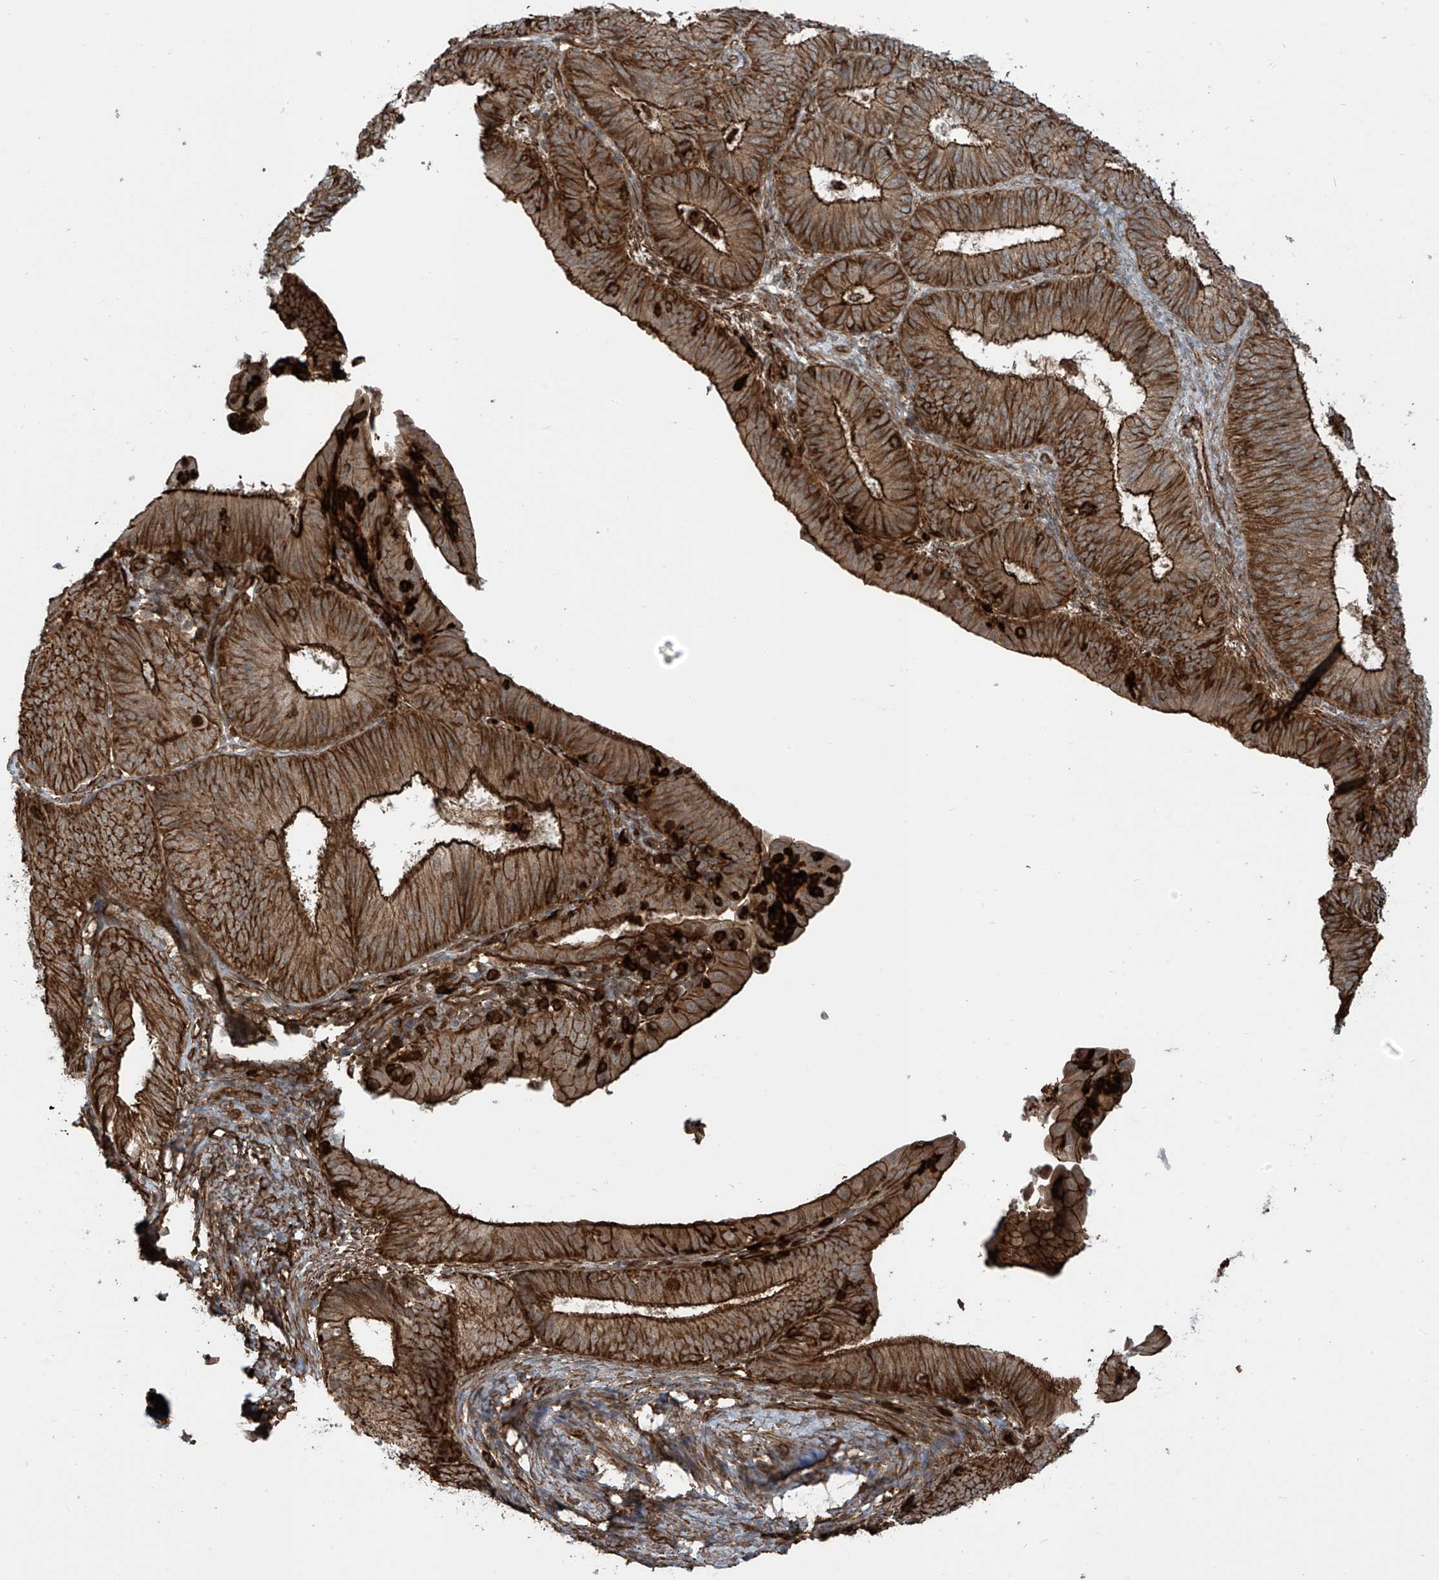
{"staining": {"intensity": "strong", "quantity": ">75%", "location": "cytoplasmic/membranous"}, "tissue": "endometrial cancer", "cell_type": "Tumor cells", "image_type": "cancer", "snomed": [{"axis": "morphology", "description": "Adenocarcinoma, NOS"}, {"axis": "topography", "description": "Endometrium"}], "caption": "Immunohistochemistry (IHC) micrograph of human endometrial cancer (adenocarcinoma) stained for a protein (brown), which reveals high levels of strong cytoplasmic/membranous staining in about >75% of tumor cells.", "gene": "SLC9A2", "patient": {"sex": "female", "age": 51}}